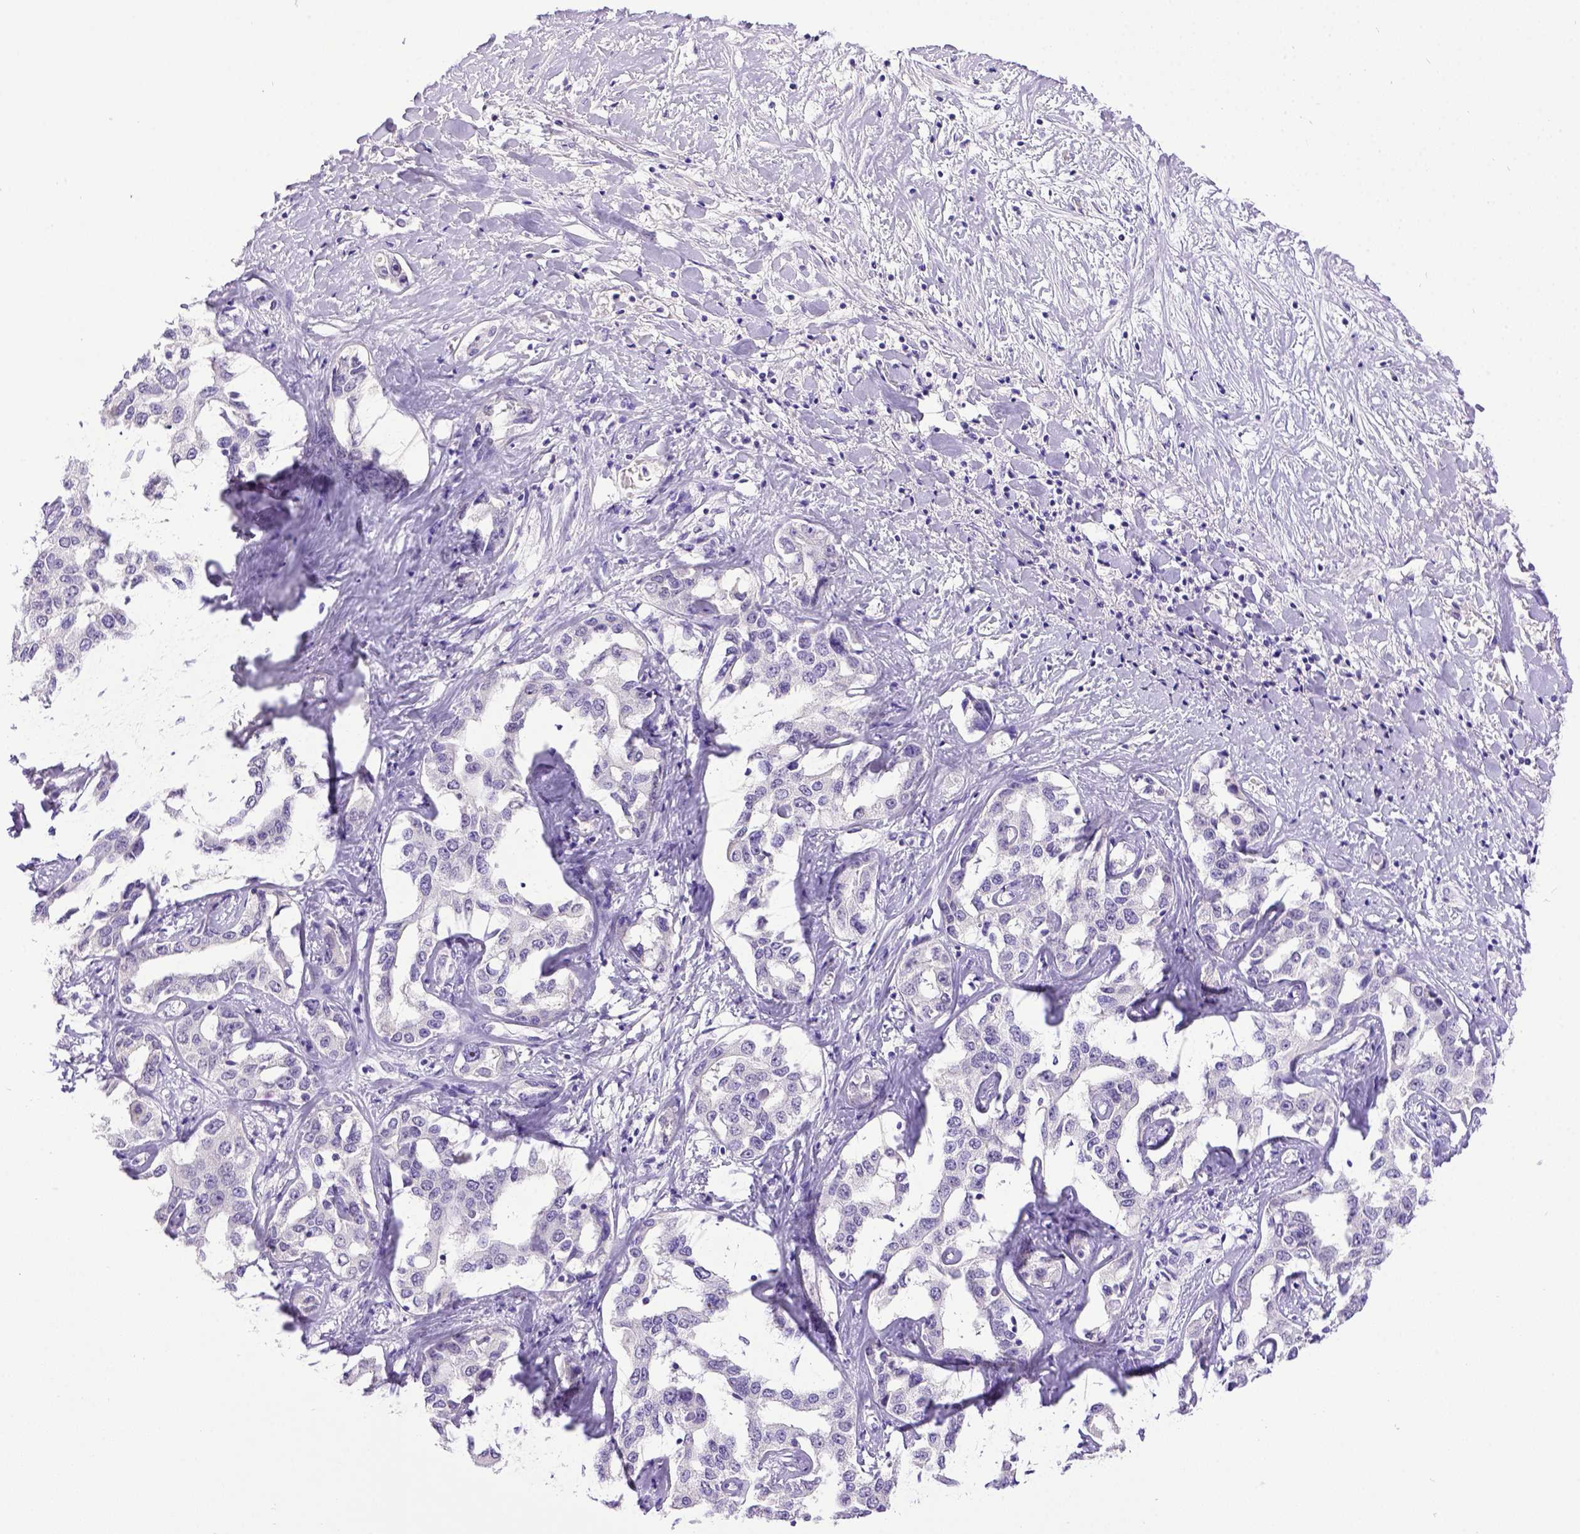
{"staining": {"intensity": "negative", "quantity": "none", "location": "none"}, "tissue": "liver cancer", "cell_type": "Tumor cells", "image_type": "cancer", "snomed": [{"axis": "morphology", "description": "Cholangiocarcinoma"}, {"axis": "topography", "description": "Liver"}], "caption": "This is an immunohistochemistry (IHC) histopathology image of liver cancer (cholangiocarcinoma). There is no positivity in tumor cells.", "gene": "ESR1", "patient": {"sex": "male", "age": 59}}